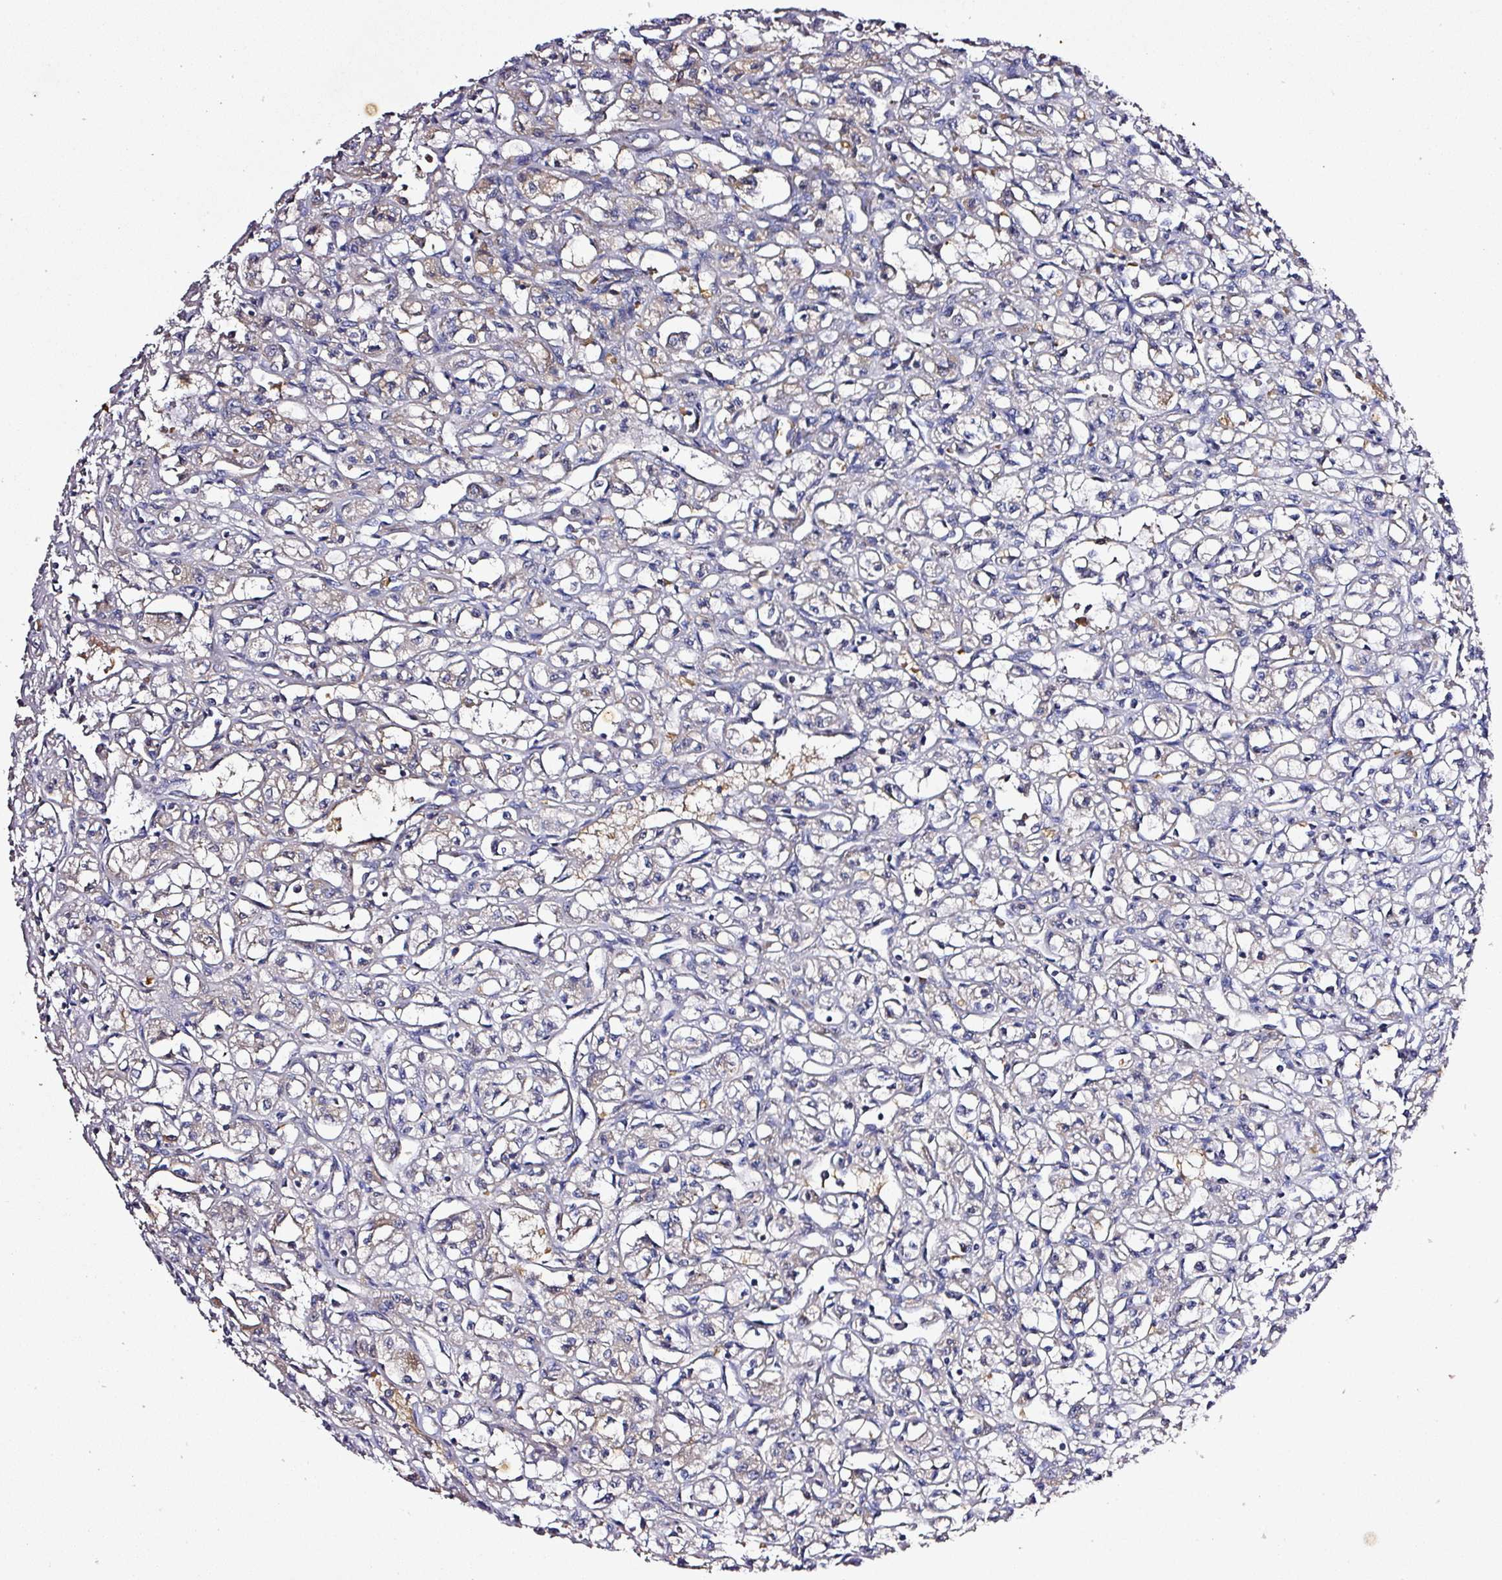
{"staining": {"intensity": "moderate", "quantity": "<25%", "location": "cytoplasmic/membranous"}, "tissue": "renal cancer", "cell_type": "Tumor cells", "image_type": "cancer", "snomed": [{"axis": "morphology", "description": "Adenocarcinoma, NOS"}, {"axis": "topography", "description": "Kidney"}], "caption": "IHC (DAB) staining of human renal adenocarcinoma exhibits moderate cytoplasmic/membranous protein expression in approximately <25% of tumor cells.", "gene": "ZNF513", "patient": {"sex": "male", "age": 56}}